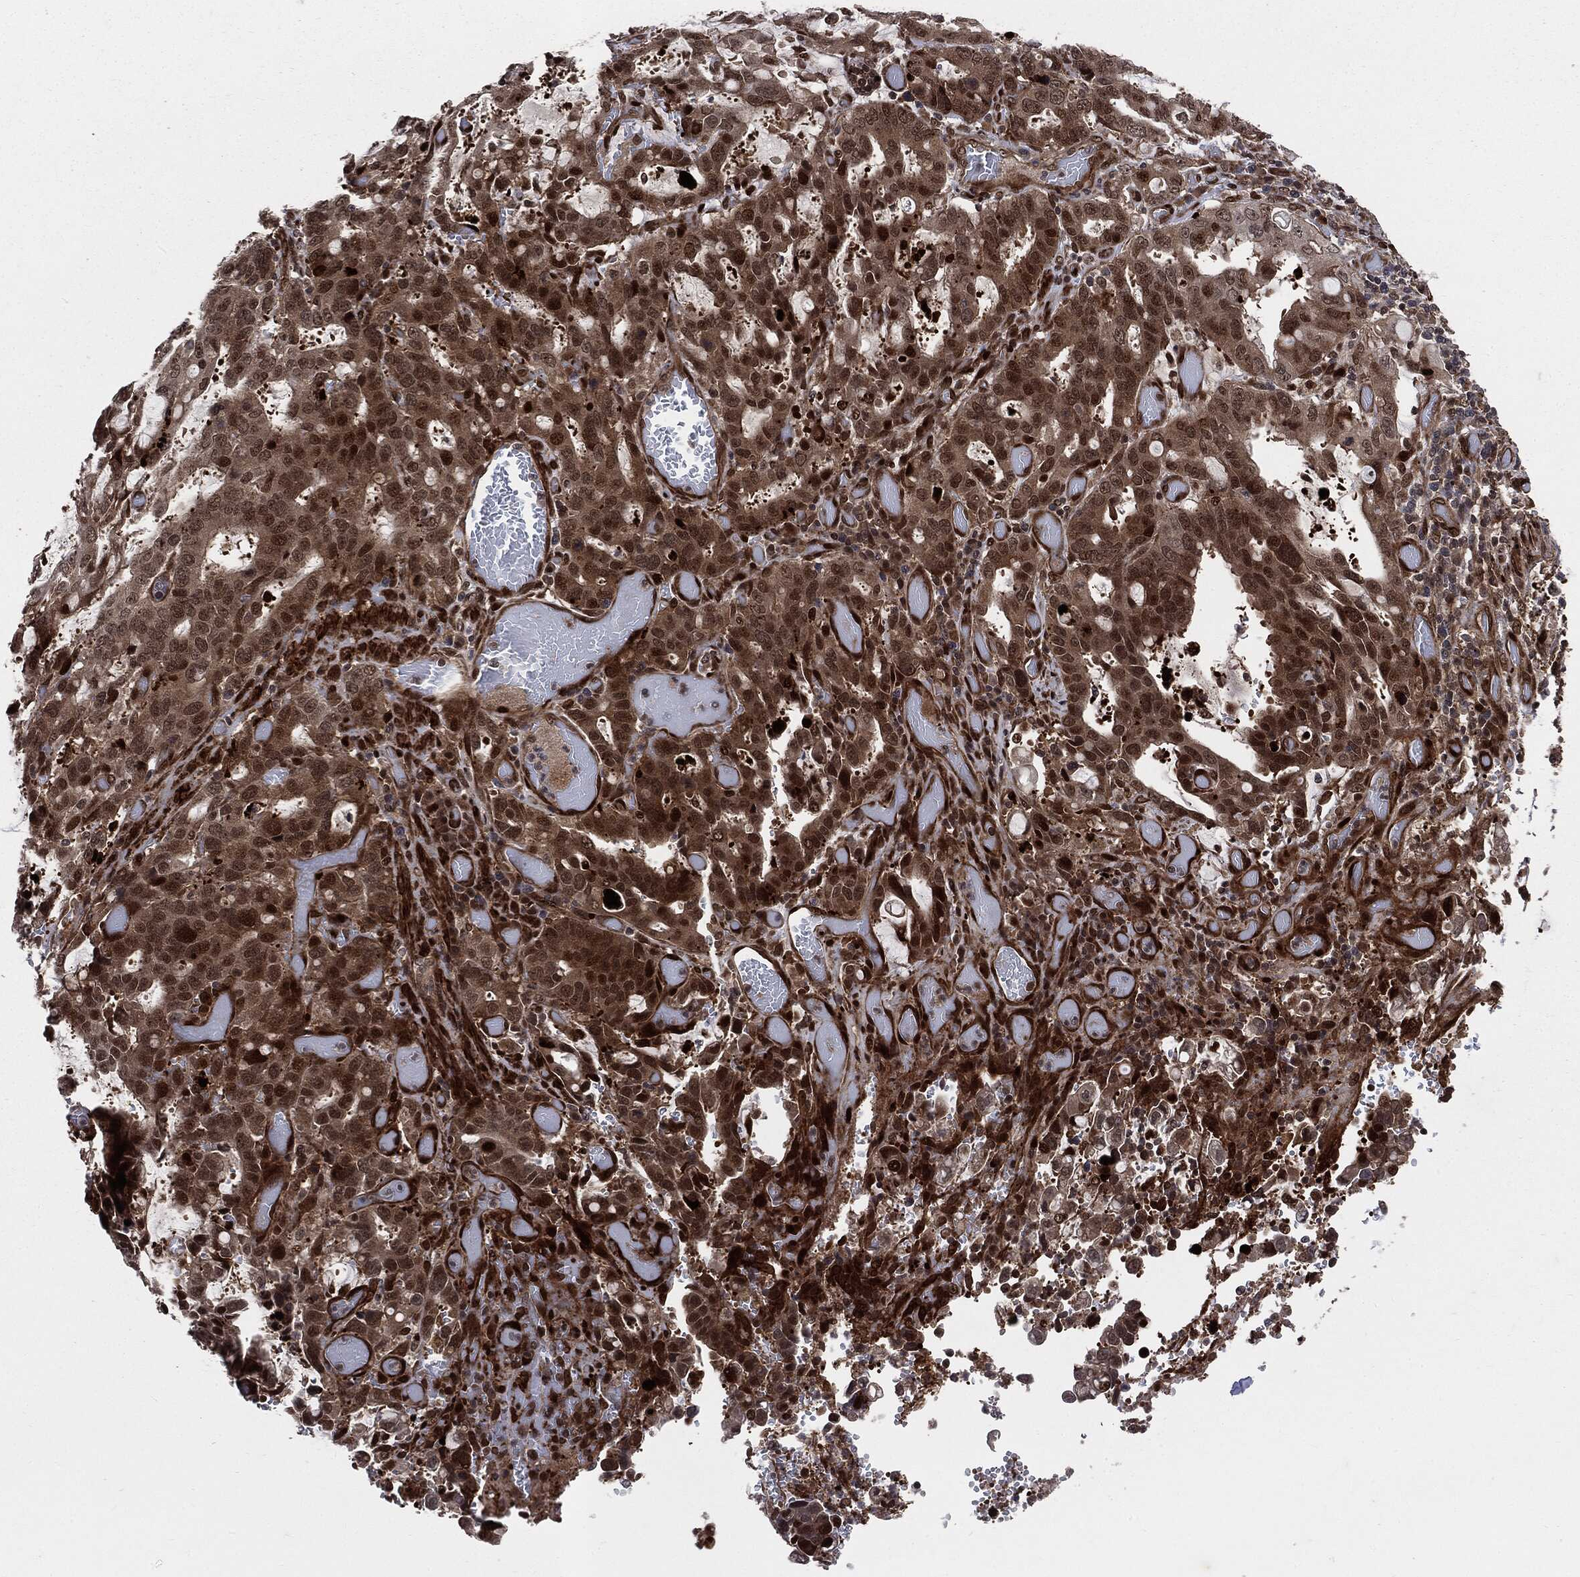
{"staining": {"intensity": "strong", "quantity": "25%-75%", "location": "cytoplasmic/membranous,nuclear"}, "tissue": "stomach cancer", "cell_type": "Tumor cells", "image_type": "cancer", "snomed": [{"axis": "morphology", "description": "Adenocarcinoma, NOS"}, {"axis": "topography", "description": "Stomach, upper"}, {"axis": "topography", "description": "Stomach"}], "caption": "This is an image of IHC staining of stomach cancer (adenocarcinoma), which shows strong staining in the cytoplasmic/membranous and nuclear of tumor cells.", "gene": "SMAD4", "patient": {"sex": "male", "age": 62}}